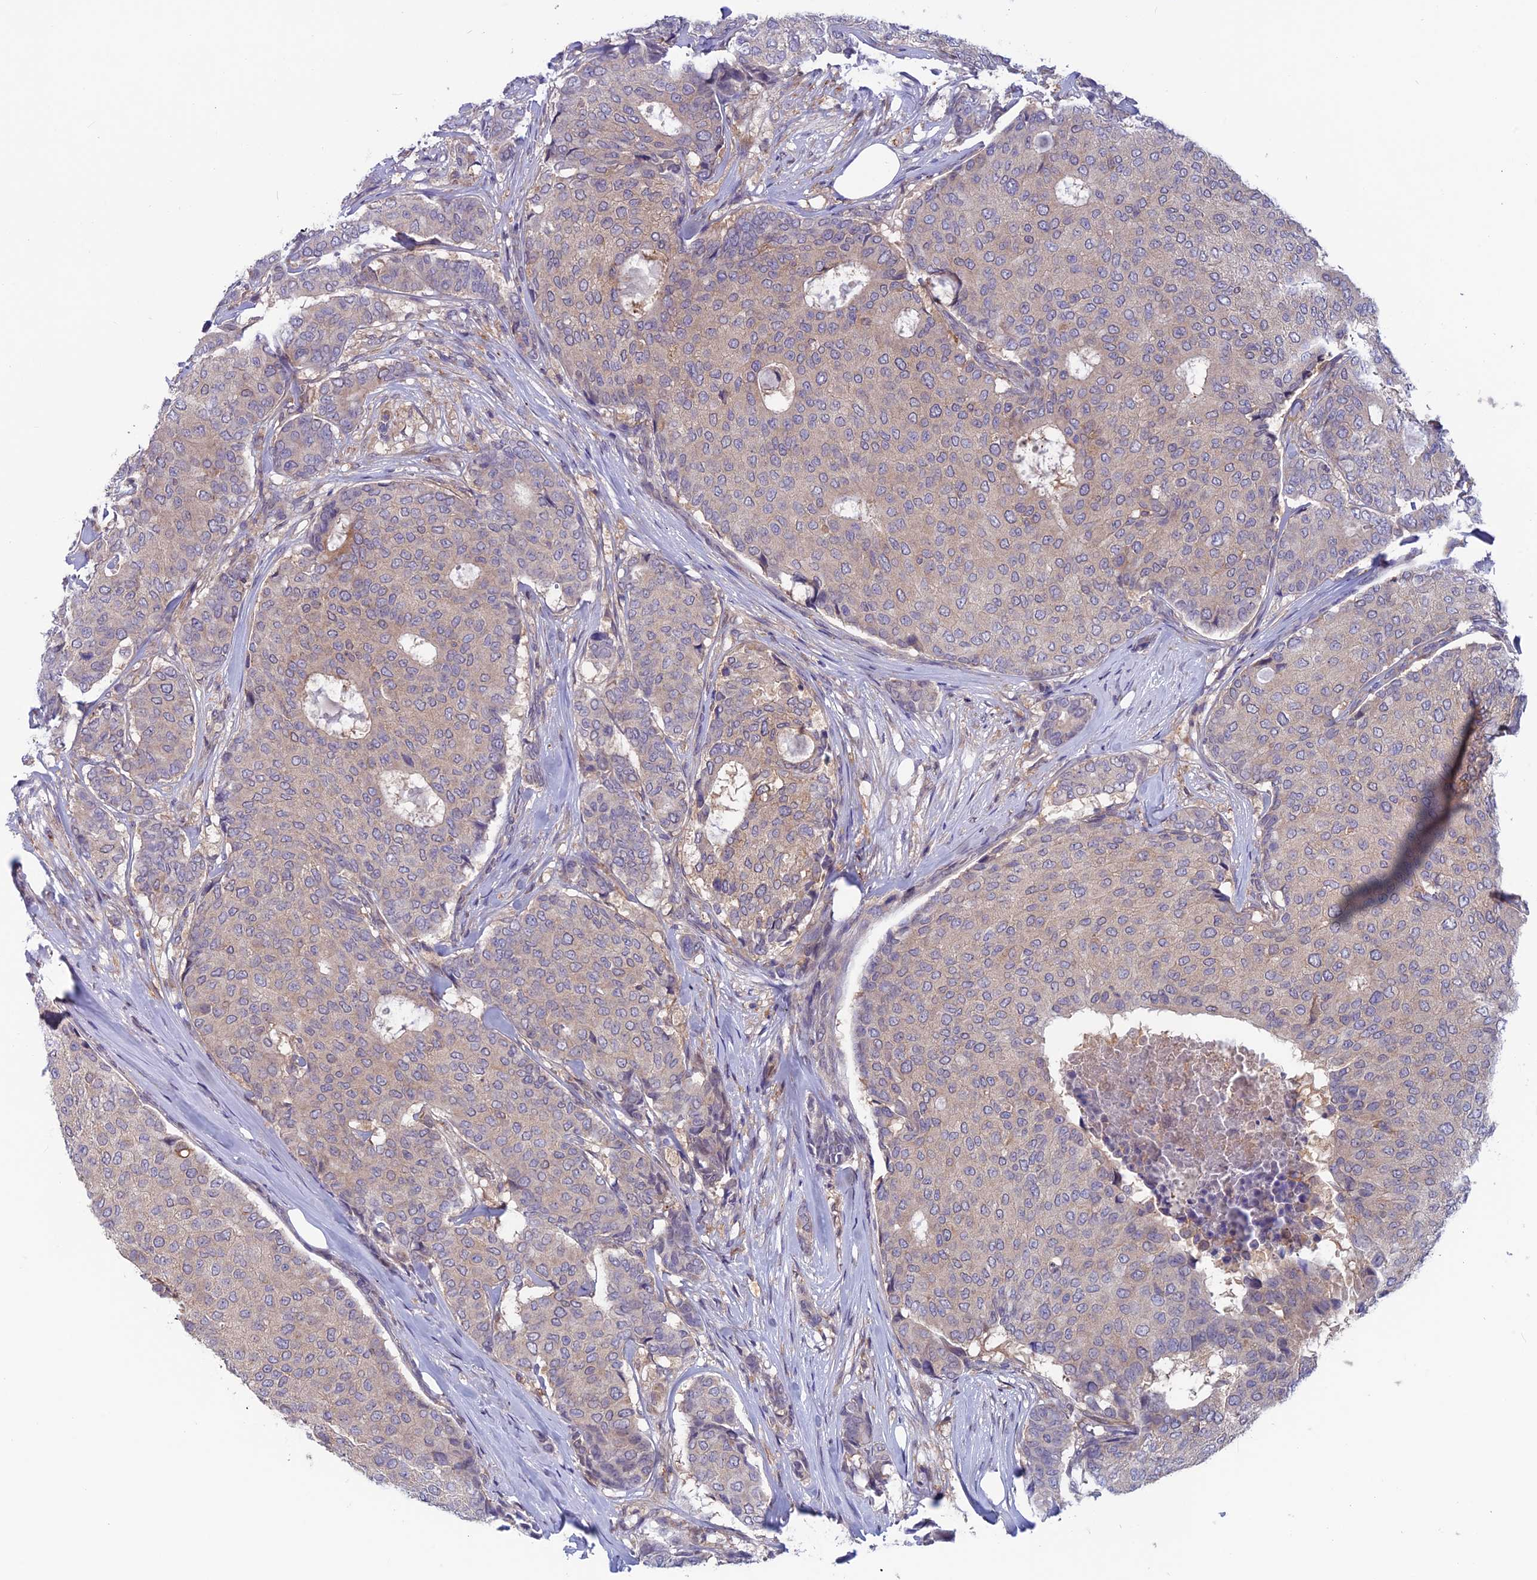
{"staining": {"intensity": "weak", "quantity": "<25%", "location": "cytoplasmic/membranous"}, "tissue": "breast cancer", "cell_type": "Tumor cells", "image_type": "cancer", "snomed": [{"axis": "morphology", "description": "Duct carcinoma"}, {"axis": "topography", "description": "Breast"}], "caption": "Intraductal carcinoma (breast) was stained to show a protein in brown. There is no significant positivity in tumor cells.", "gene": "MAST2", "patient": {"sex": "female", "age": 75}}